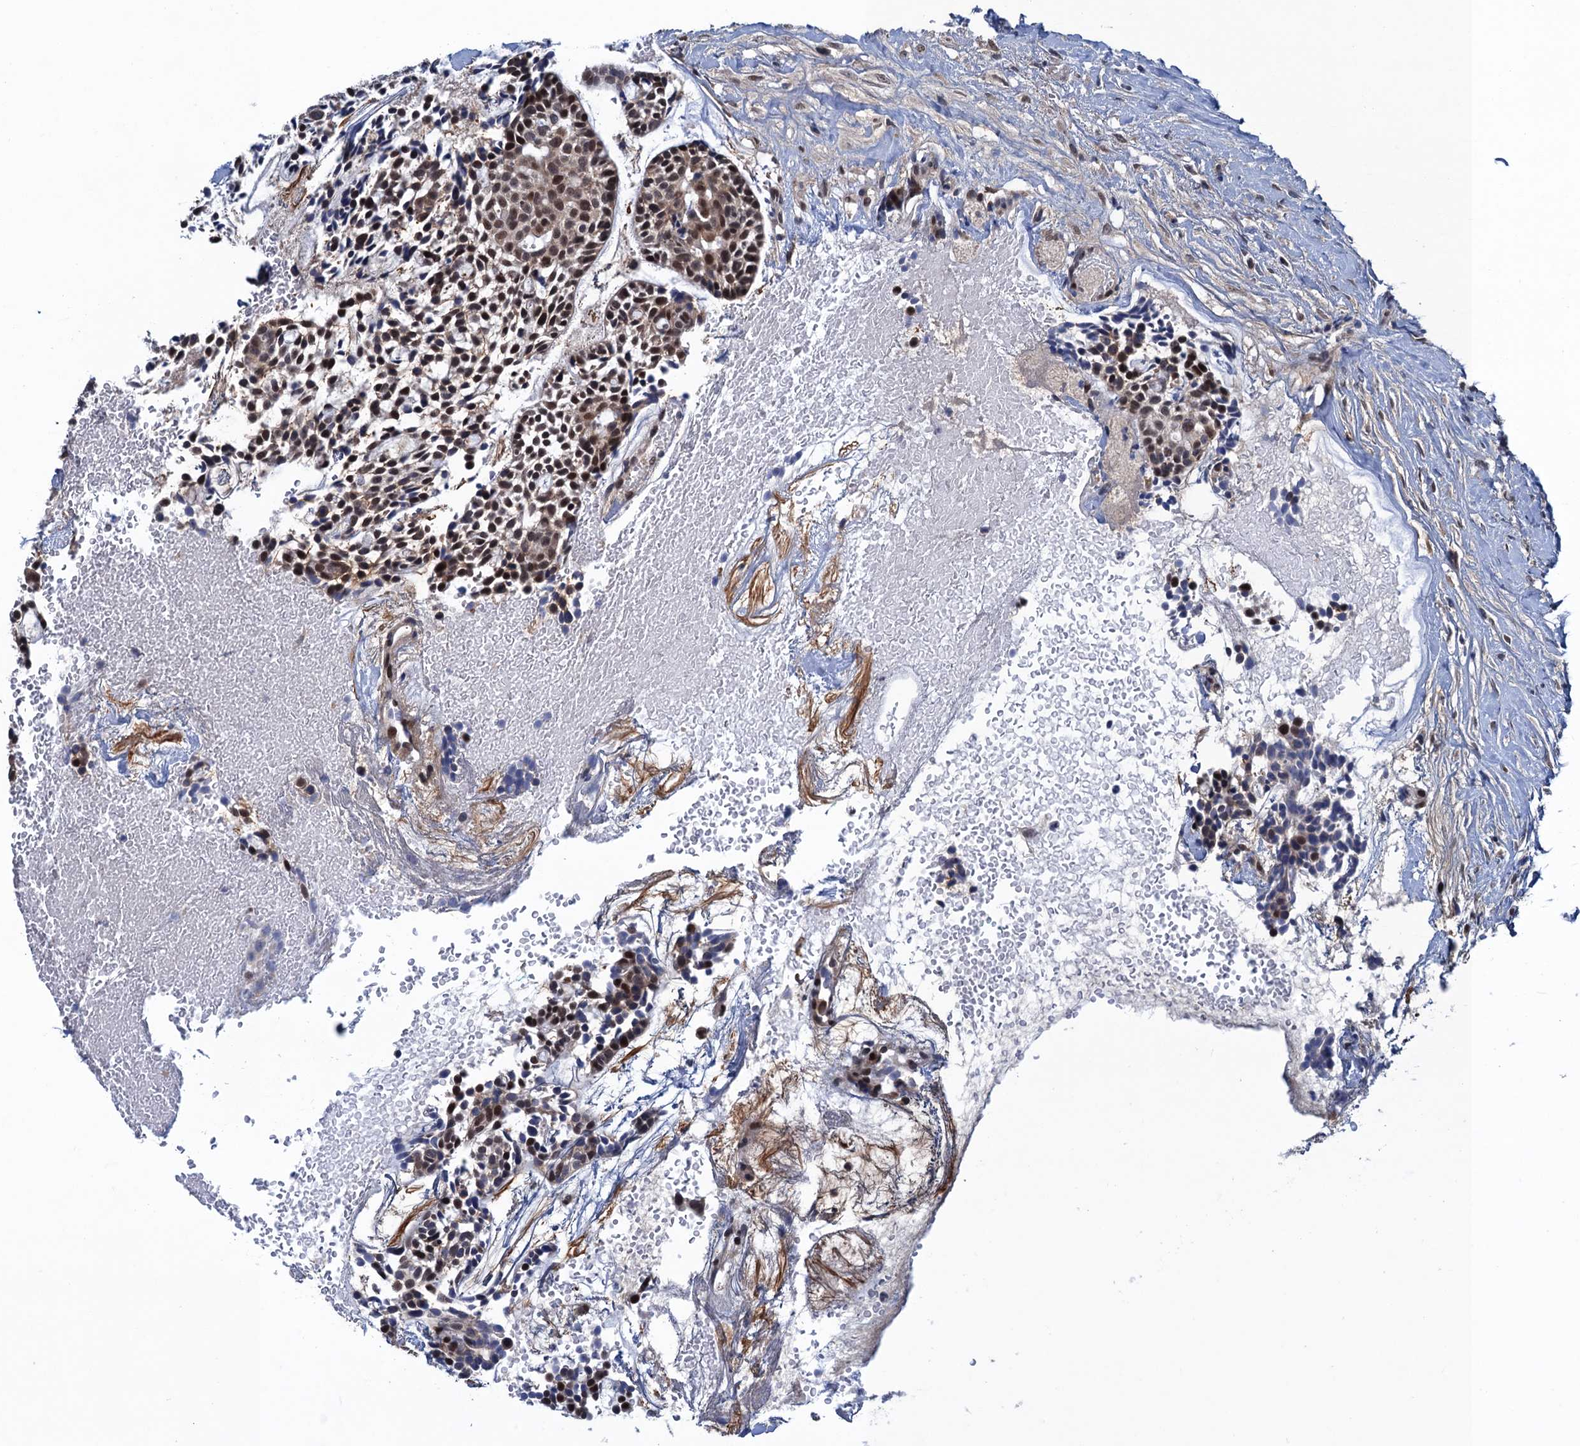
{"staining": {"intensity": "moderate", "quantity": ">75%", "location": "nuclear"}, "tissue": "head and neck cancer", "cell_type": "Tumor cells", "image_type": "cancer", "snomed": [{"axis": "morphology", "description": "Adenocarcinoma, NOS"}, {"axis": "topography", "description": "Subcutis"}, {"axis": "topography", "description": "Head-Neck"}], "caption": "The histopathology image demonstrates immunohistochemical staining of adenocarcinoma (head and neck). There is moderate nuclear positivity is seen in about >75% of tumor cells.", "gene": "SAE1", "patient": {"sex": "female", "age": 73}}